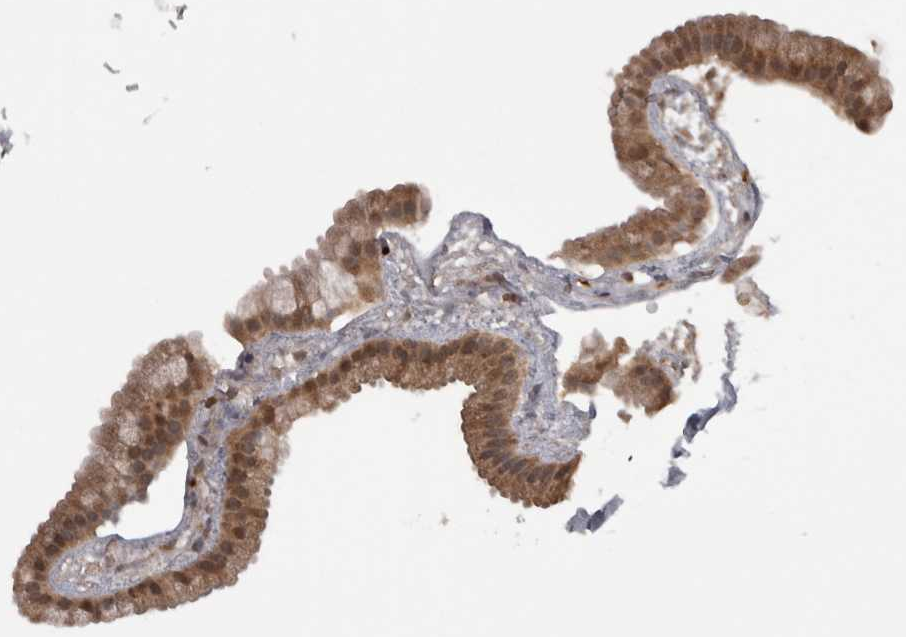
{"staining": {"intensity": "moderate", "quantity": ">75%", "location": "cytoplasmic/membranous"}, "tissue": "gallbladder", "cell_type": "Glandular cells", "image_type": "normal", "snomed": [{"axis": "morphology", "description": "Normal tissue, NOS"}, {"axis": "topography", "description": "Gallbladder"}], "caption": "Benign gallbladder reveals moderate cytoplasmic/membranous positivity in approximately >75% of glandular cells (brown staining indicates protein expression, while blue staining denotes nuclei)..", "gene": "MICU3", "patient": {"sex": "female", "age": 64}}